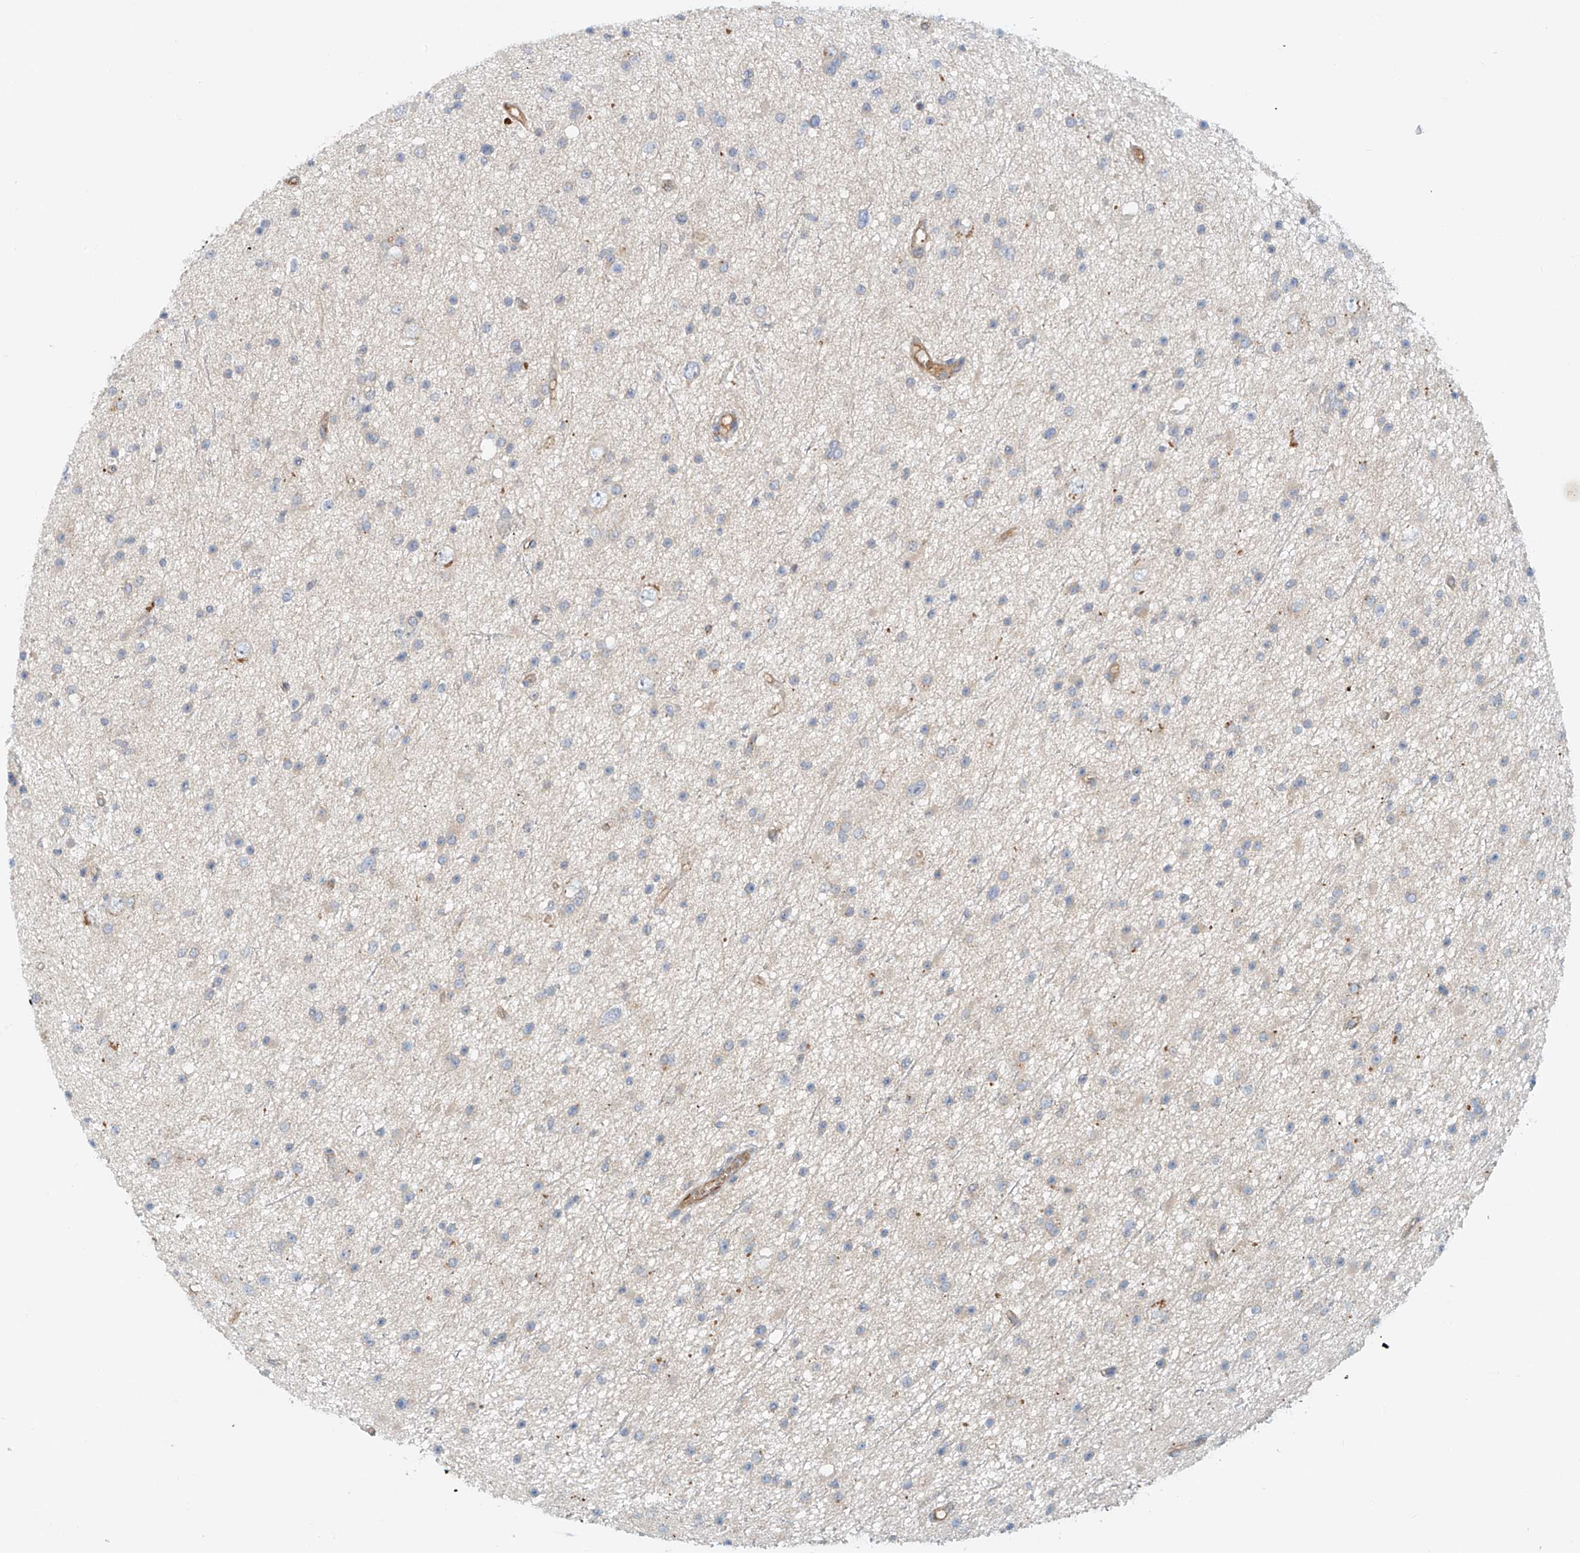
{"staining": {"intensity": "negative", "quantity": "none", "location": "none"}, "tissue": "glioma", "cell_type": "Tumor cells", "image_type": "cancer", "snomed": [{"axis": "morphology", "description": "Glioma, malignant, Low grade"}, {"axis": "topography", "description": "Cerebral cortex"}], "caption": "IHC image of neoplastic tissue: malignant glioma (low-grade) stained with DAB (3,3'-diaminobenzidine) reveals no significant protein positivity in tumor cells.", "gene": "LYRM9", "patient": {"sex": "female", "age": 39}}